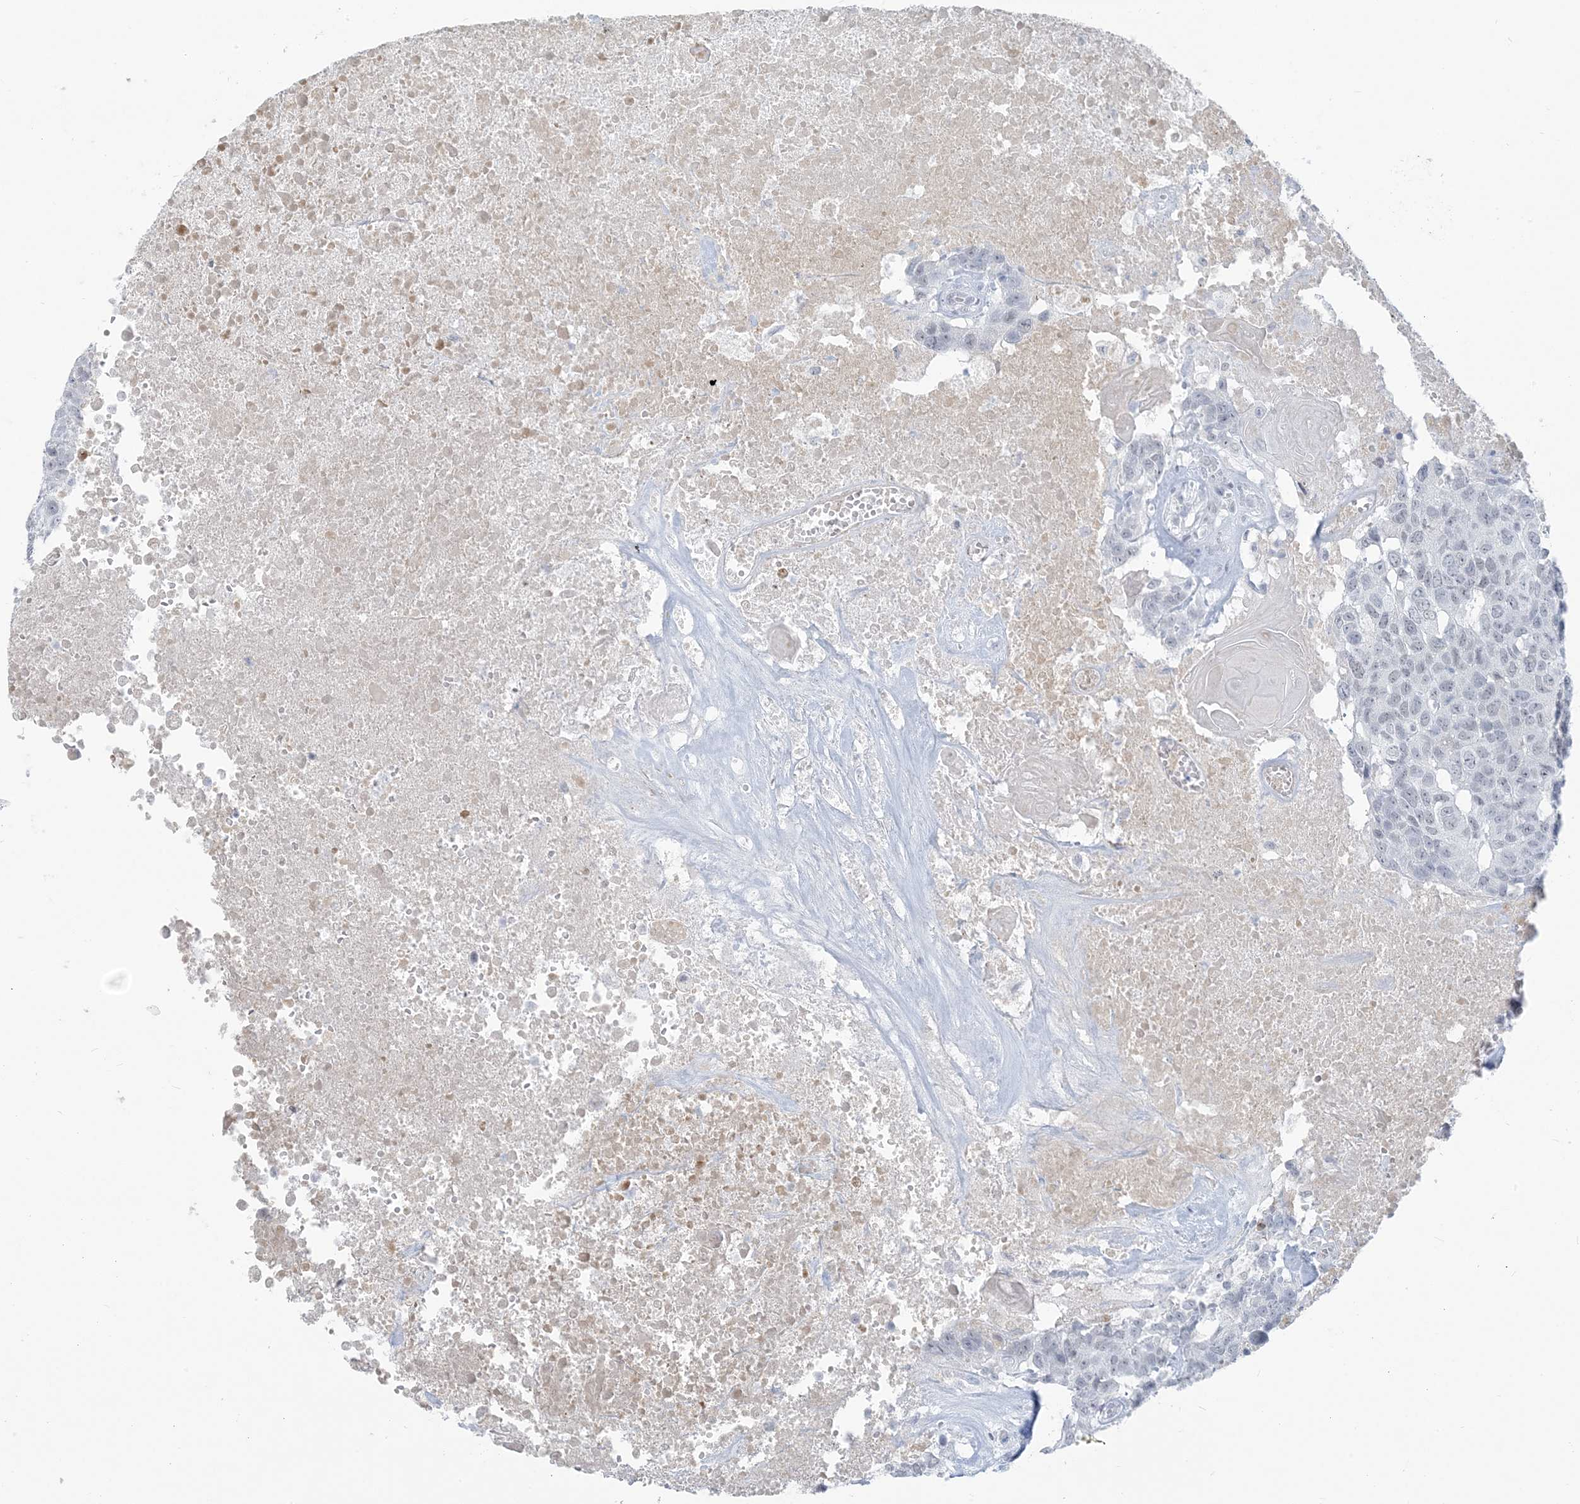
{"staining": {"intensity": "negative", "quantity": "none", "location": "none"}, "tissue": "head and neck cancer", "cell_type": "Tumor cells", "image_type": "cancer", "snomed": [{"axis": "morphology", "description": "Squamous cell carcinoma, NOS"}, {"axis": "topography", "description": "Head-Neck"}], "caption": "Head and neck squamous cell carcinoma stained for a protein using immunohistochemistry shows no expression tumor cells.", "gene": "SCML1", "patient": {"sex": "male", "age": 66}}